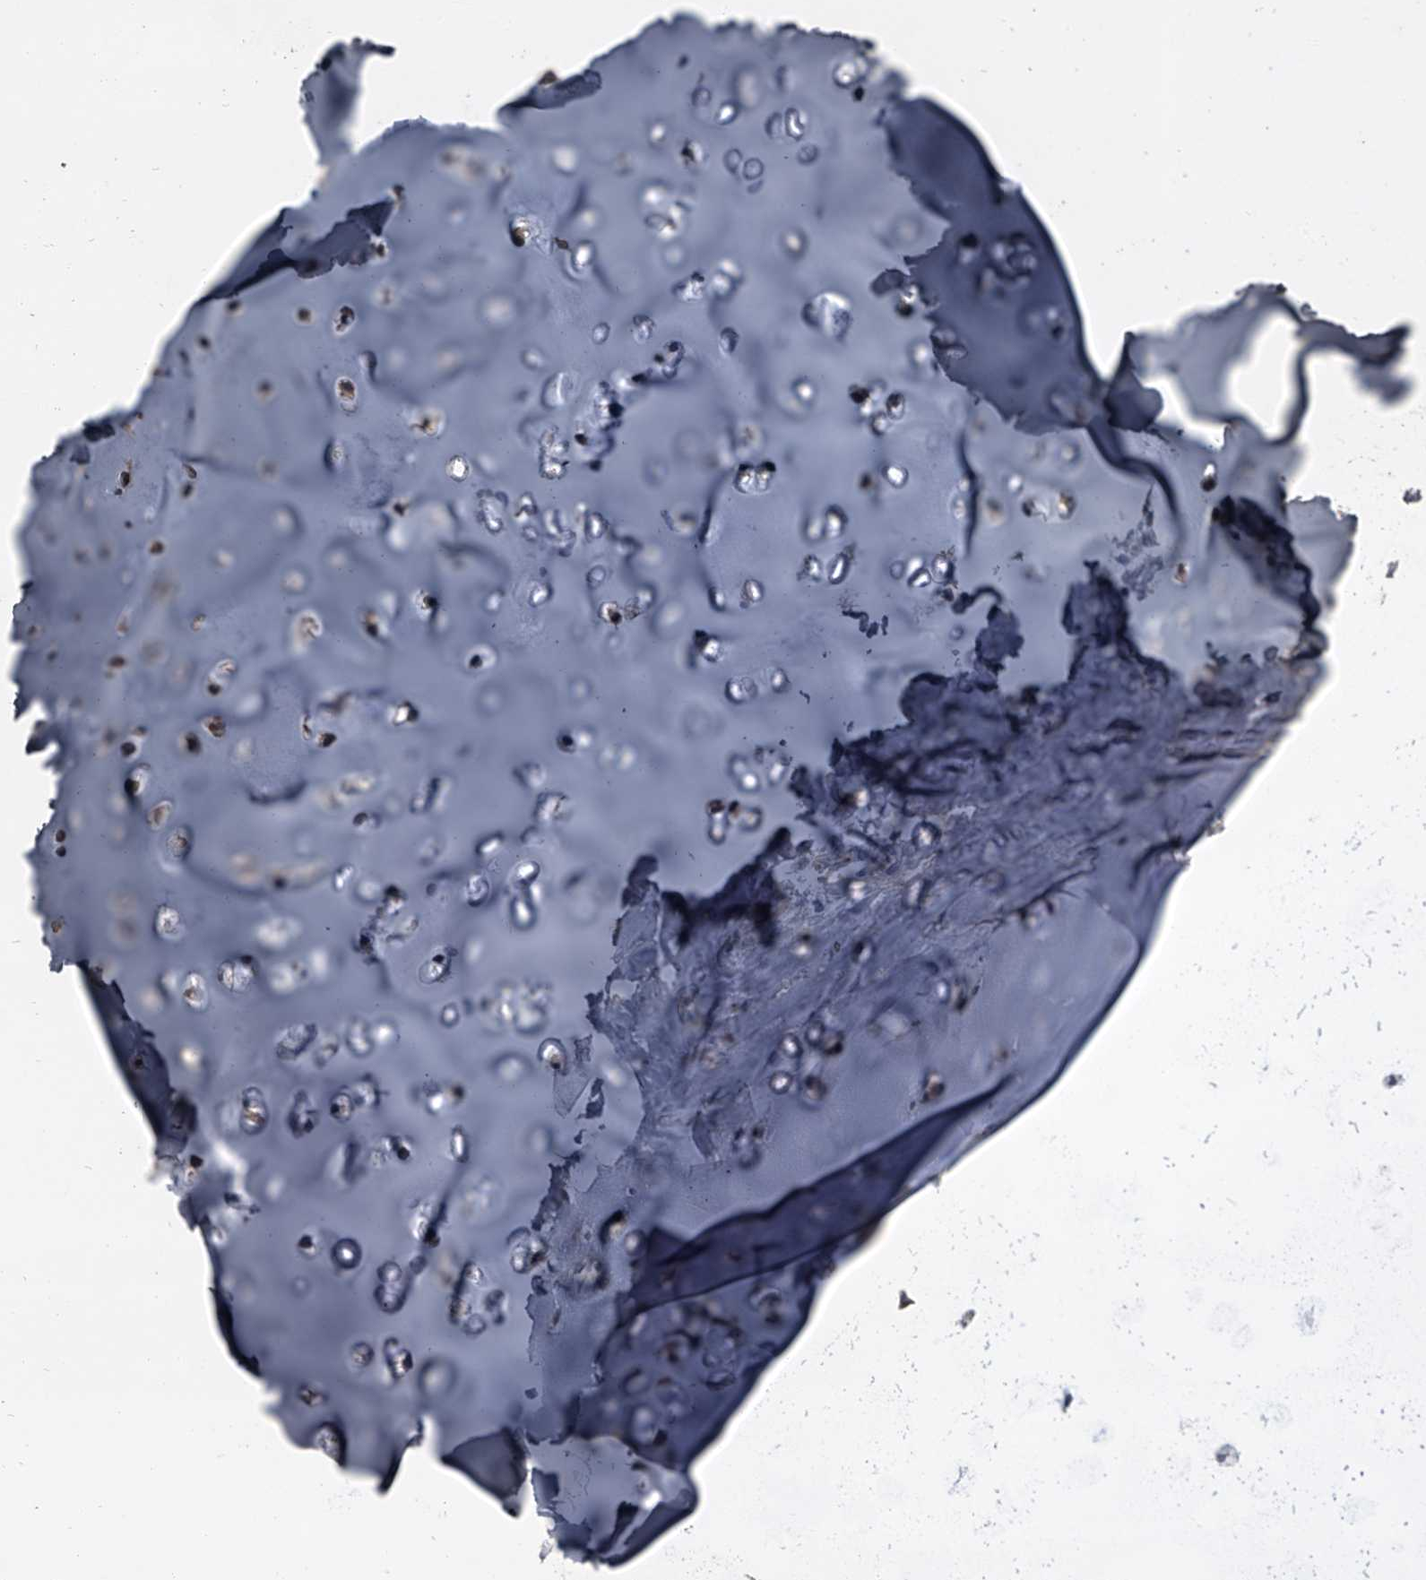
{"staining": {"intensity": "negative", "quantity": "none", "location": "none"}, "tissue": "adipose tissue", "cell_type": "Adipocytes", "image_type": "normal", "snomed": [{"axis": "morphology", "description": "Normal tissue, NOS"}, {"axis": "morphology", "description": "Basal cell carcinoma"}, {"axis": "topography", "description": "Cartilage tissue"}, {"axis": "topography", "description": "Nasopharynx"}, {"axis": "topography", "description": "Oral tissue"}], "caption": "Immunohistochemical staining of unremarkable human adipose tissue shows no significant positivity in adipocytes. Brightfield microscopy of immunohistochemistry (IHC) stained with DAB (brown) and hematoxylin (blue), captured at high magnification.", "gene": "OARD1", "patient": {"sex": "female", "age": 77}}